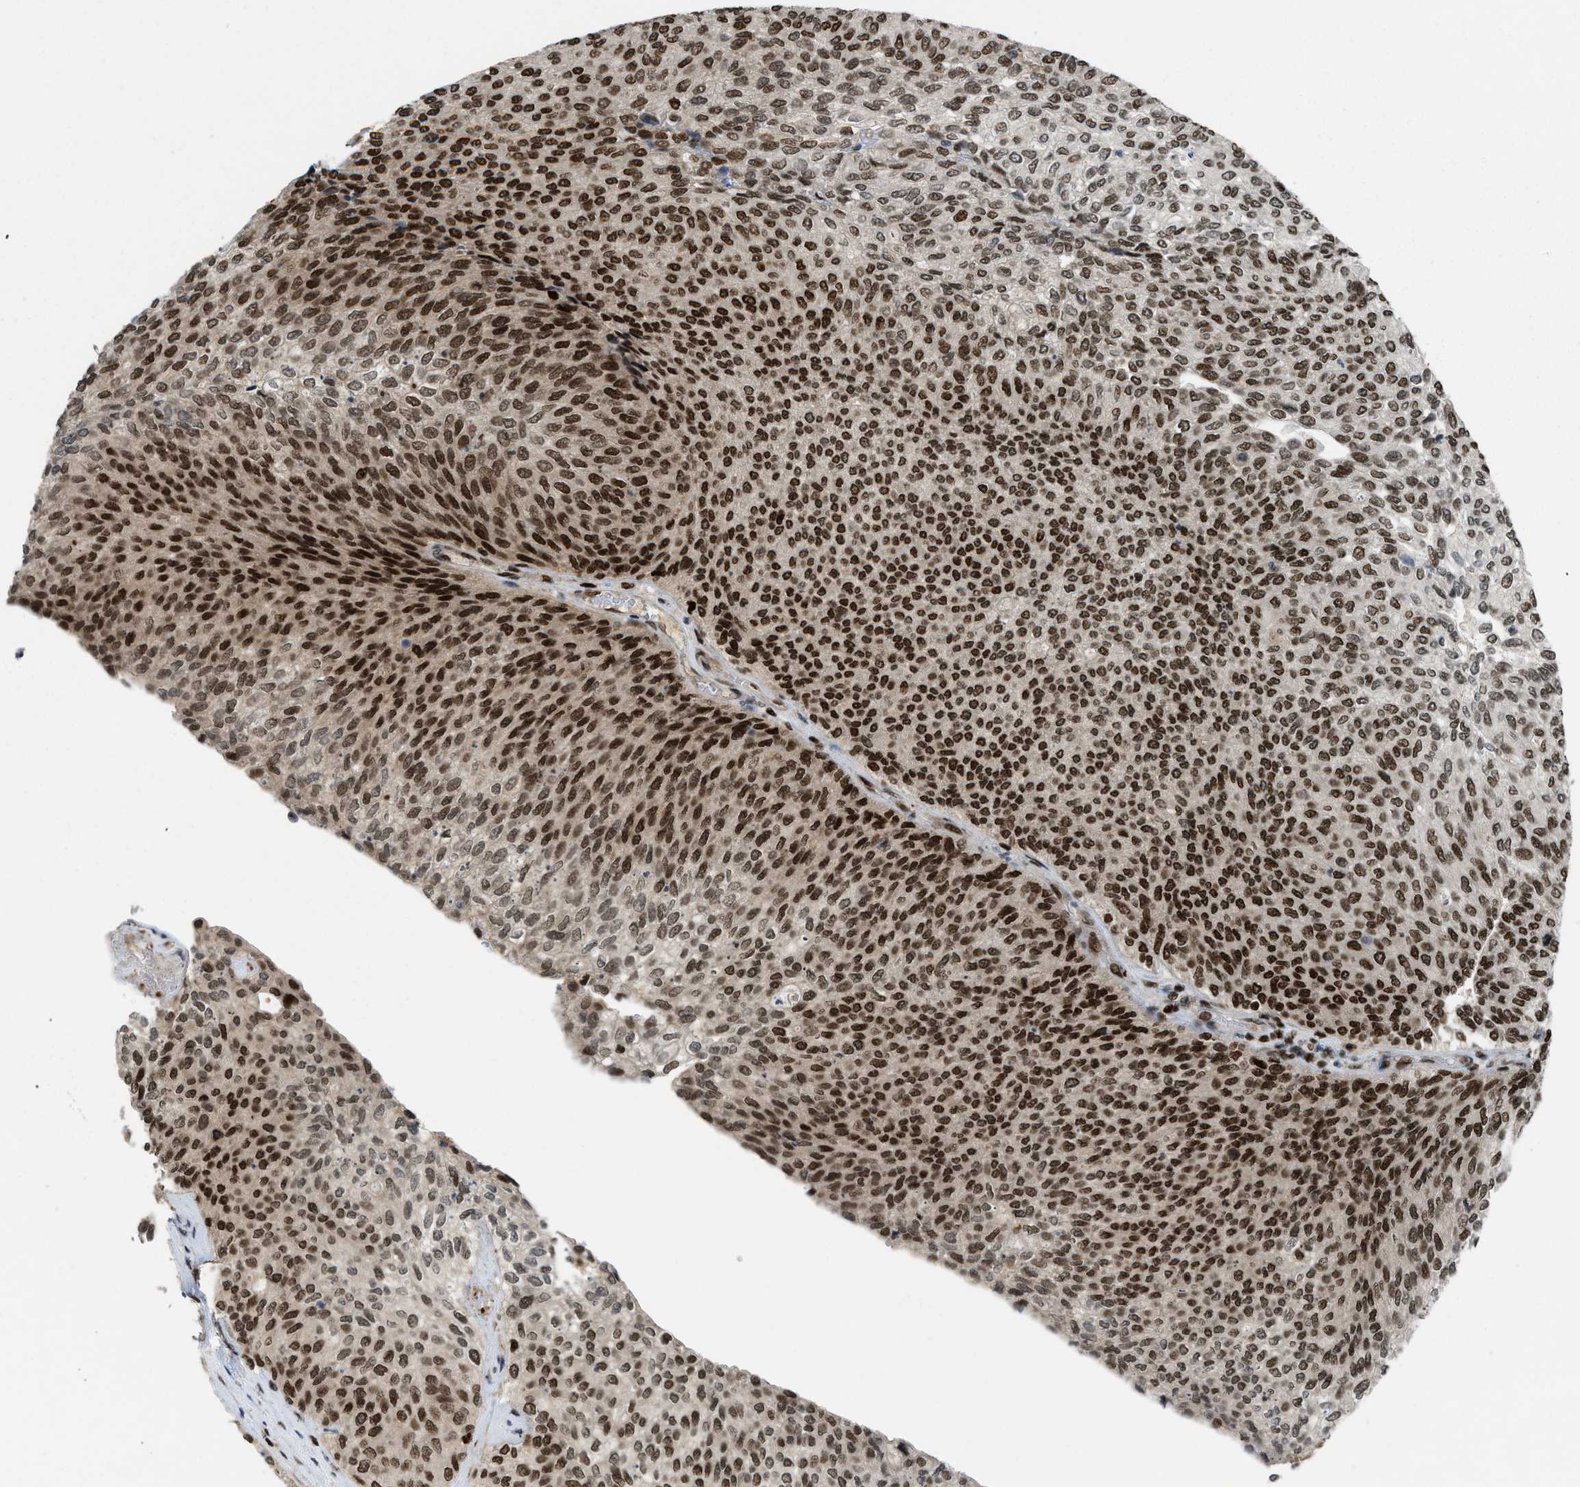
{"staining": {"intensity": "strong", "quantity": ">75%", "location": "nuclear"}, "tissue": "urothelial cancer", "cell_type": "Tumor cells", "image_type": "cancer", "snomed": [{"axis": "morphology", "description": "Urothelial carcinoma, Low grade"}, {"axis": "topography", "description": "Urinary bladder"}], "caption": "Human urothelial carcinoma (low-grade) stained for a protein (brown) exhibits strong nuclear positive positivity in approximately >75% of tumor cells.", "gene": "RFX5", "patient": {"sex": "female", "age": 79}}